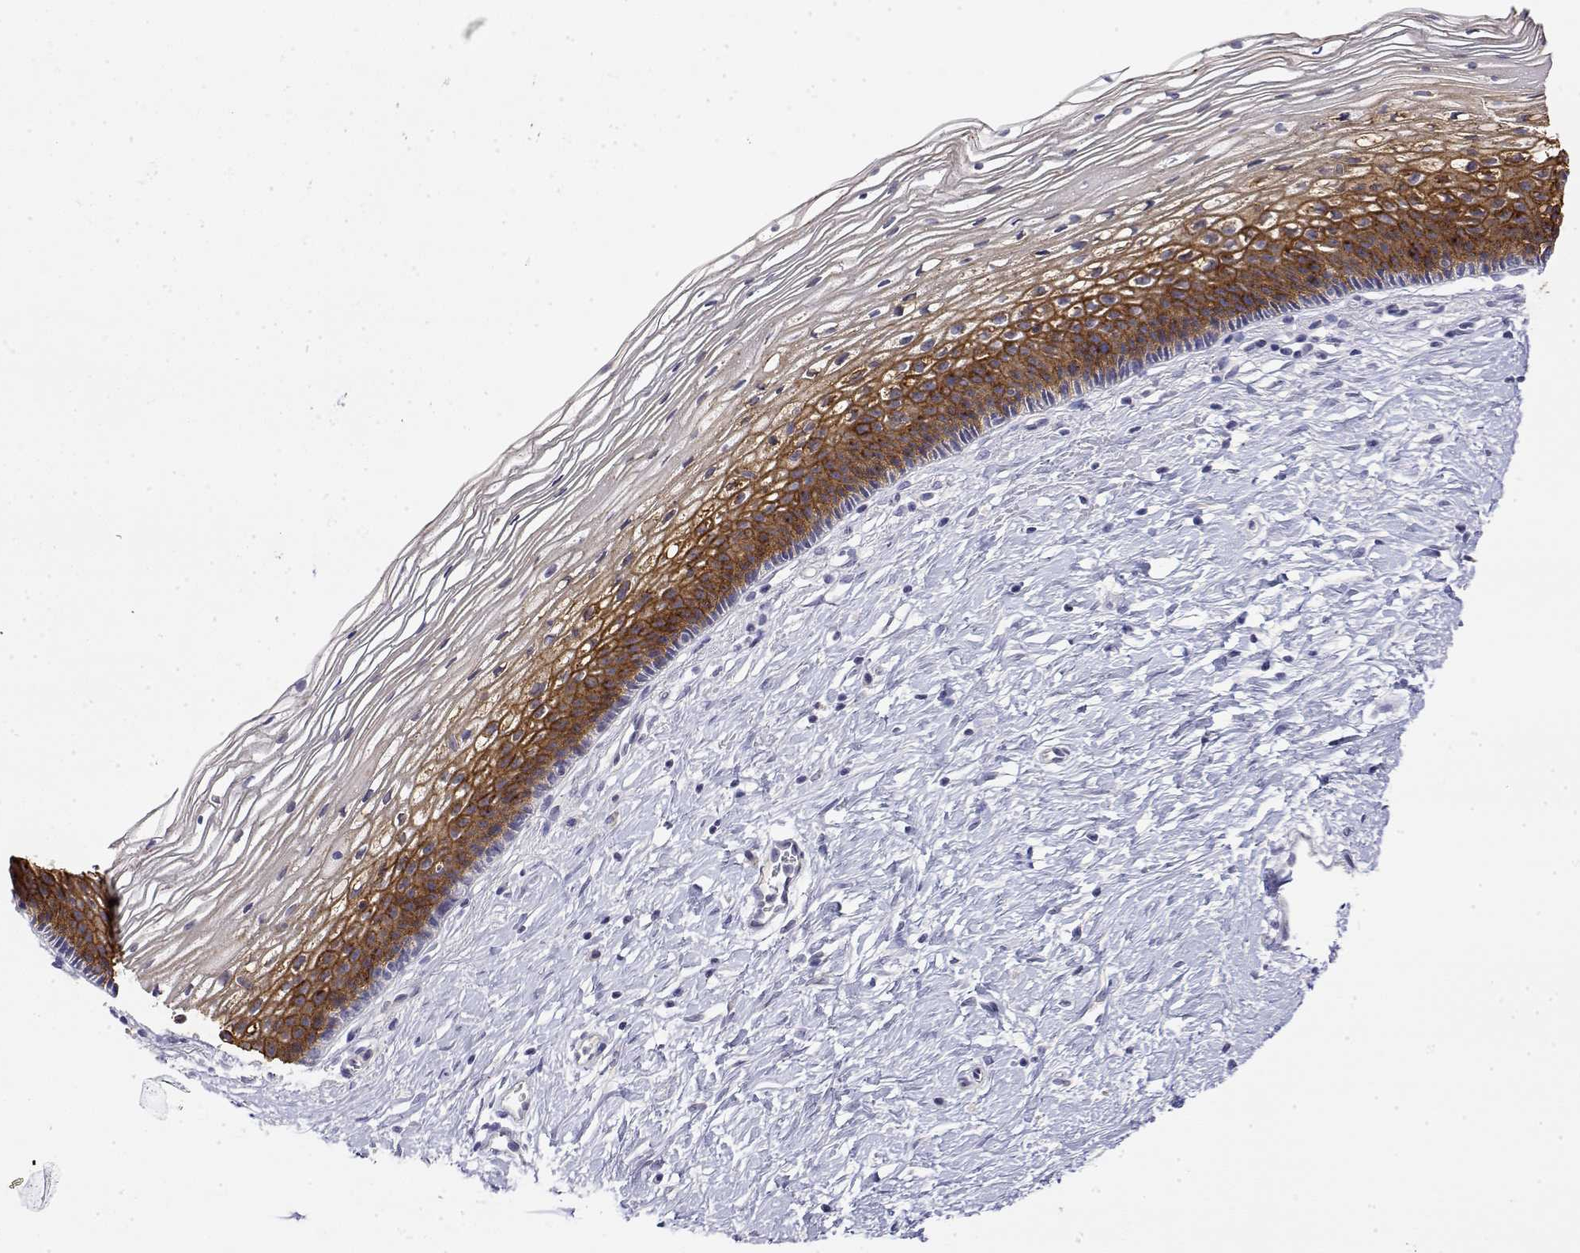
{"staining": {"intensity": "negative", "quantity": "none", "location": "none"}, "tissue": "cervix", "cell_type": "Glandular cells", "image_type": "normal", "snomed": [{"axis": "morphology", "description": "Normal tissue, NOS"}, {"axis": "topography", "description": "Cervix"}], "caption": "Immunohistochemistry of normal human cervix exhibits no expression in glandular cells.", "gene": "LY6D", "patient": {"sex": "female", "age": 34}}